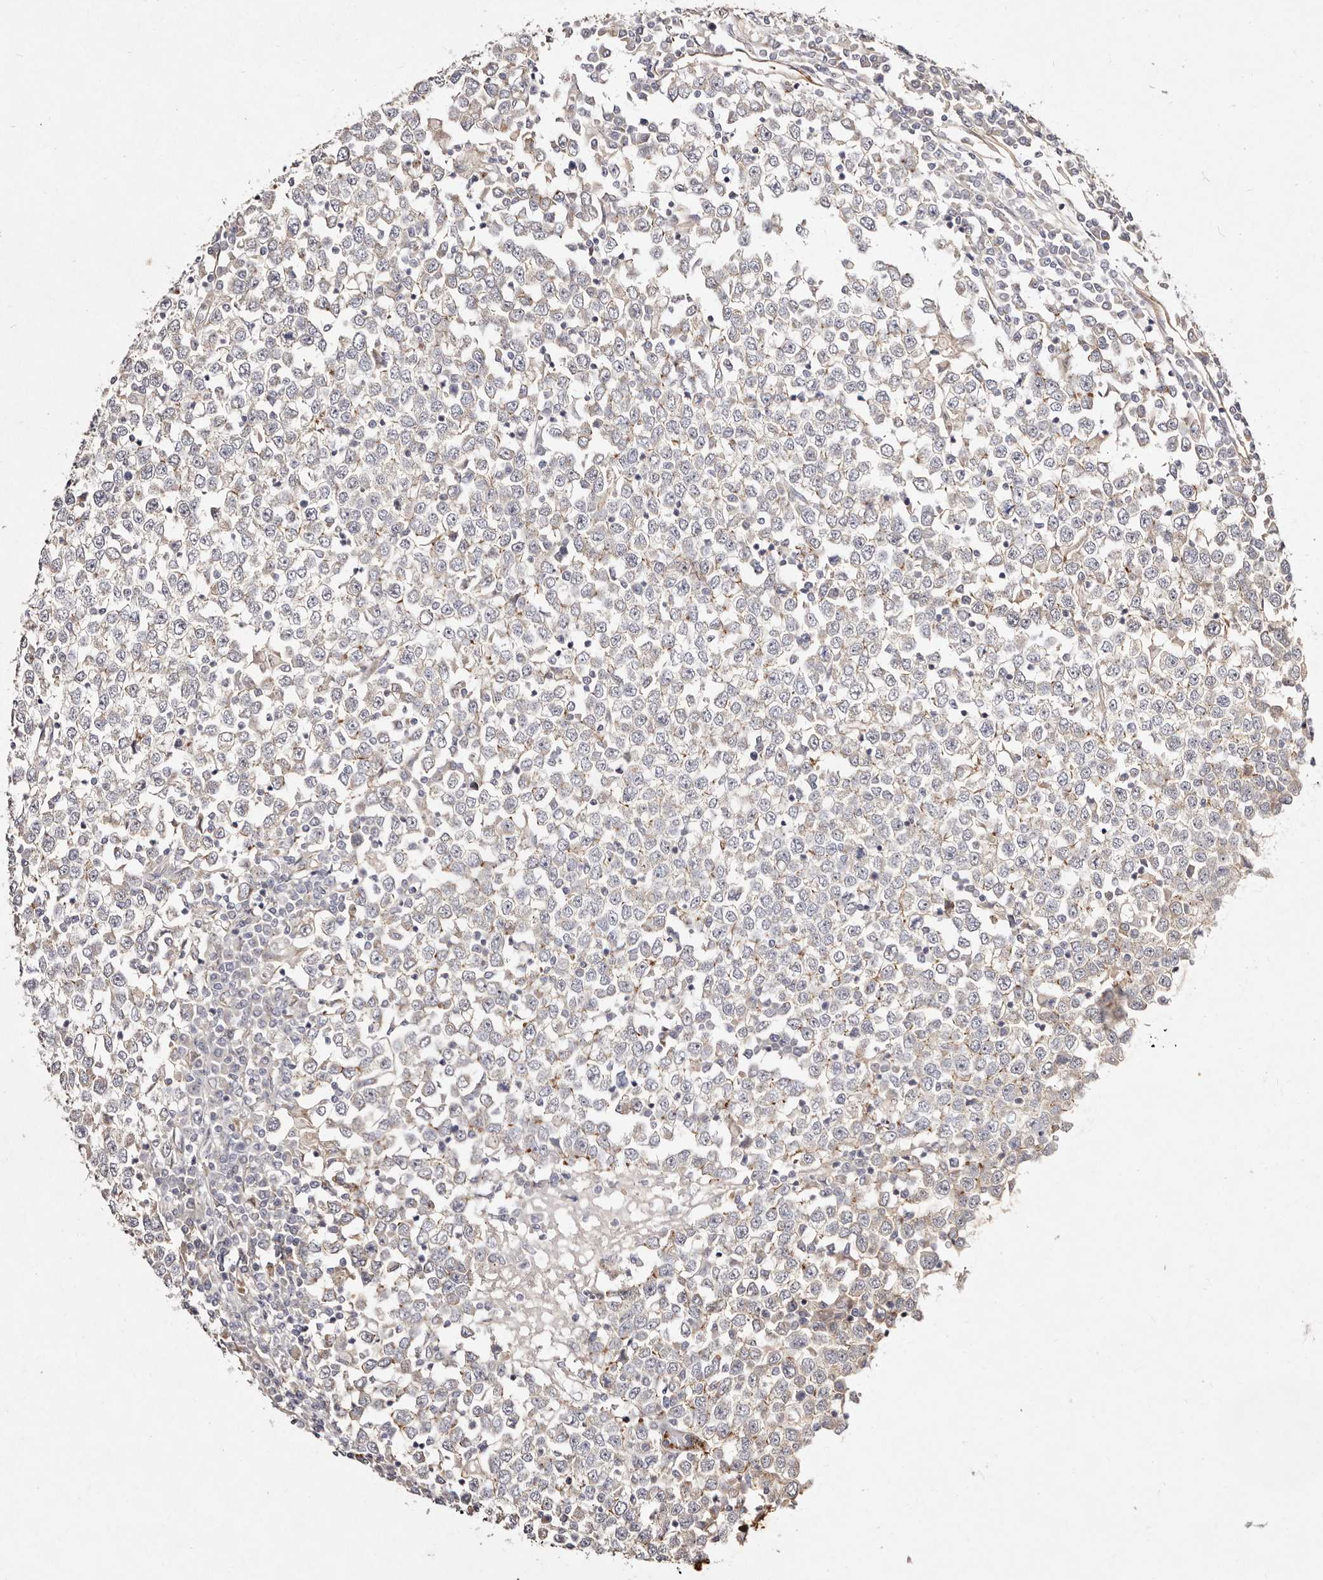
{"staining": {"intensity": "negative", "quantity": "none", "location": "none"}, "tissue": "testis cancer", "cell_type": "Tumor cells", "image_type": "cancer", "snomed": [{"axis": "morphology", "description": "Seminoma, NOS"}, {"axis": "topography", "description": "Testis"}], "caption": "This micrograph is of testis cancer stained with immunohistochemistry (IHC) to label a protein in brown with the nuclei are counter-stained blue. There is no expression in tumor cells. Brightfield microscopy of IHC stained with DAB (3,3'-diaminobenzidine) (brown) and hematoxylin (blue), captured at high magnification.", "gene": "MTMR11", "patient": {"sex": "male", "age": 65}}